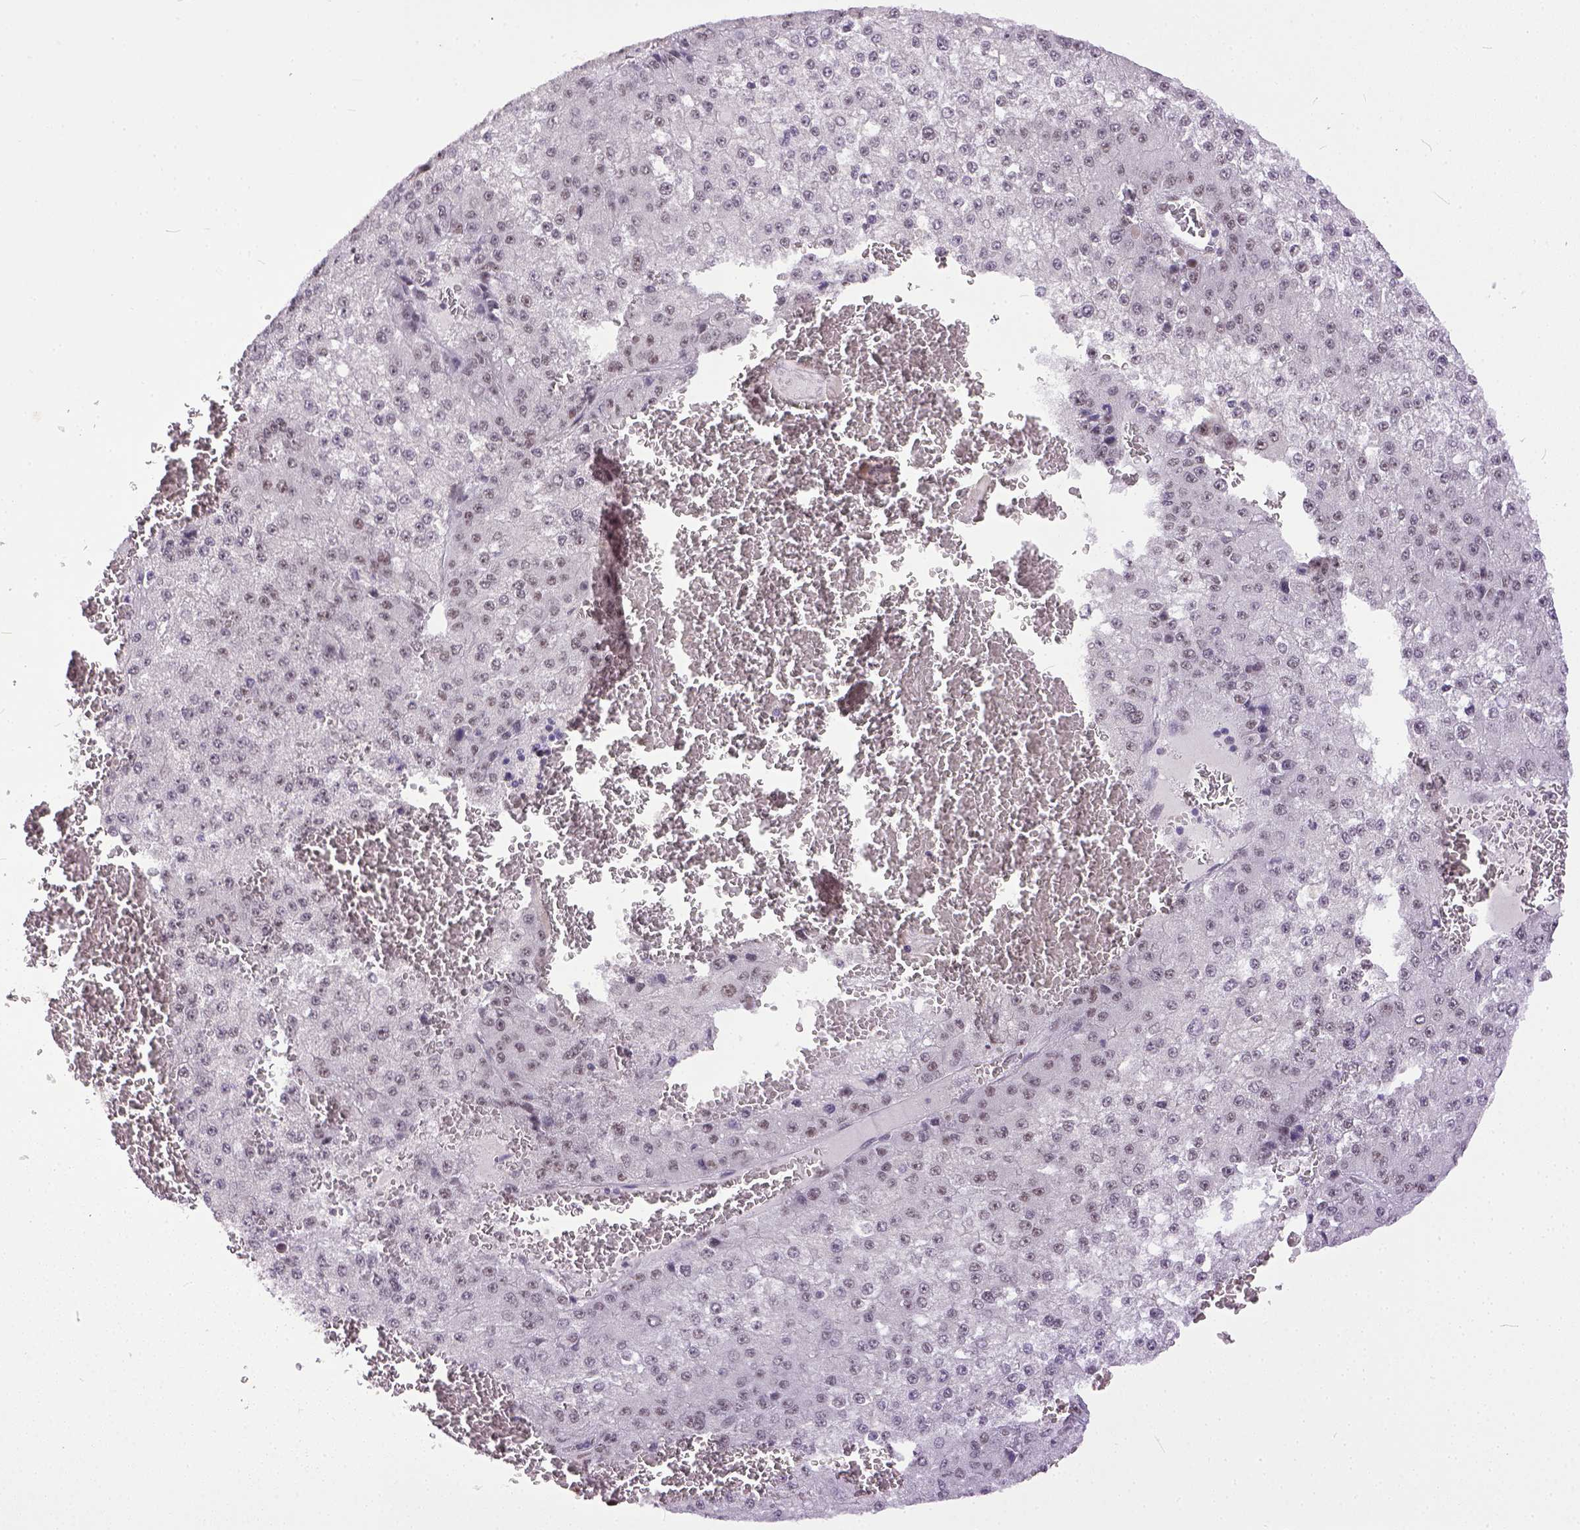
{"staining": {"intensity": "weak", "quantity": "25%-75%", "location": "nuclear"}, "tissue": "liver cancer", "cell_type": "Tumor cells", "image_type": "cancer", "snomed": [{"axis": "morphology", "description": "Carcinoma, Hepatocellular, NOS"}, {"axis": "topography", "description": "Liver"}], "caption": "Tumor cells reveal weak nuclear positivity in approximately 25%-75% of cells in liver cancer (hepatocellular carcinoma). (DAB (3,3'-diaminobenzidine) = brown stain, brightfield microscopy at high magnification).", "gene": "ERCC1", "patient": {"sex": "female", "age": 73}}